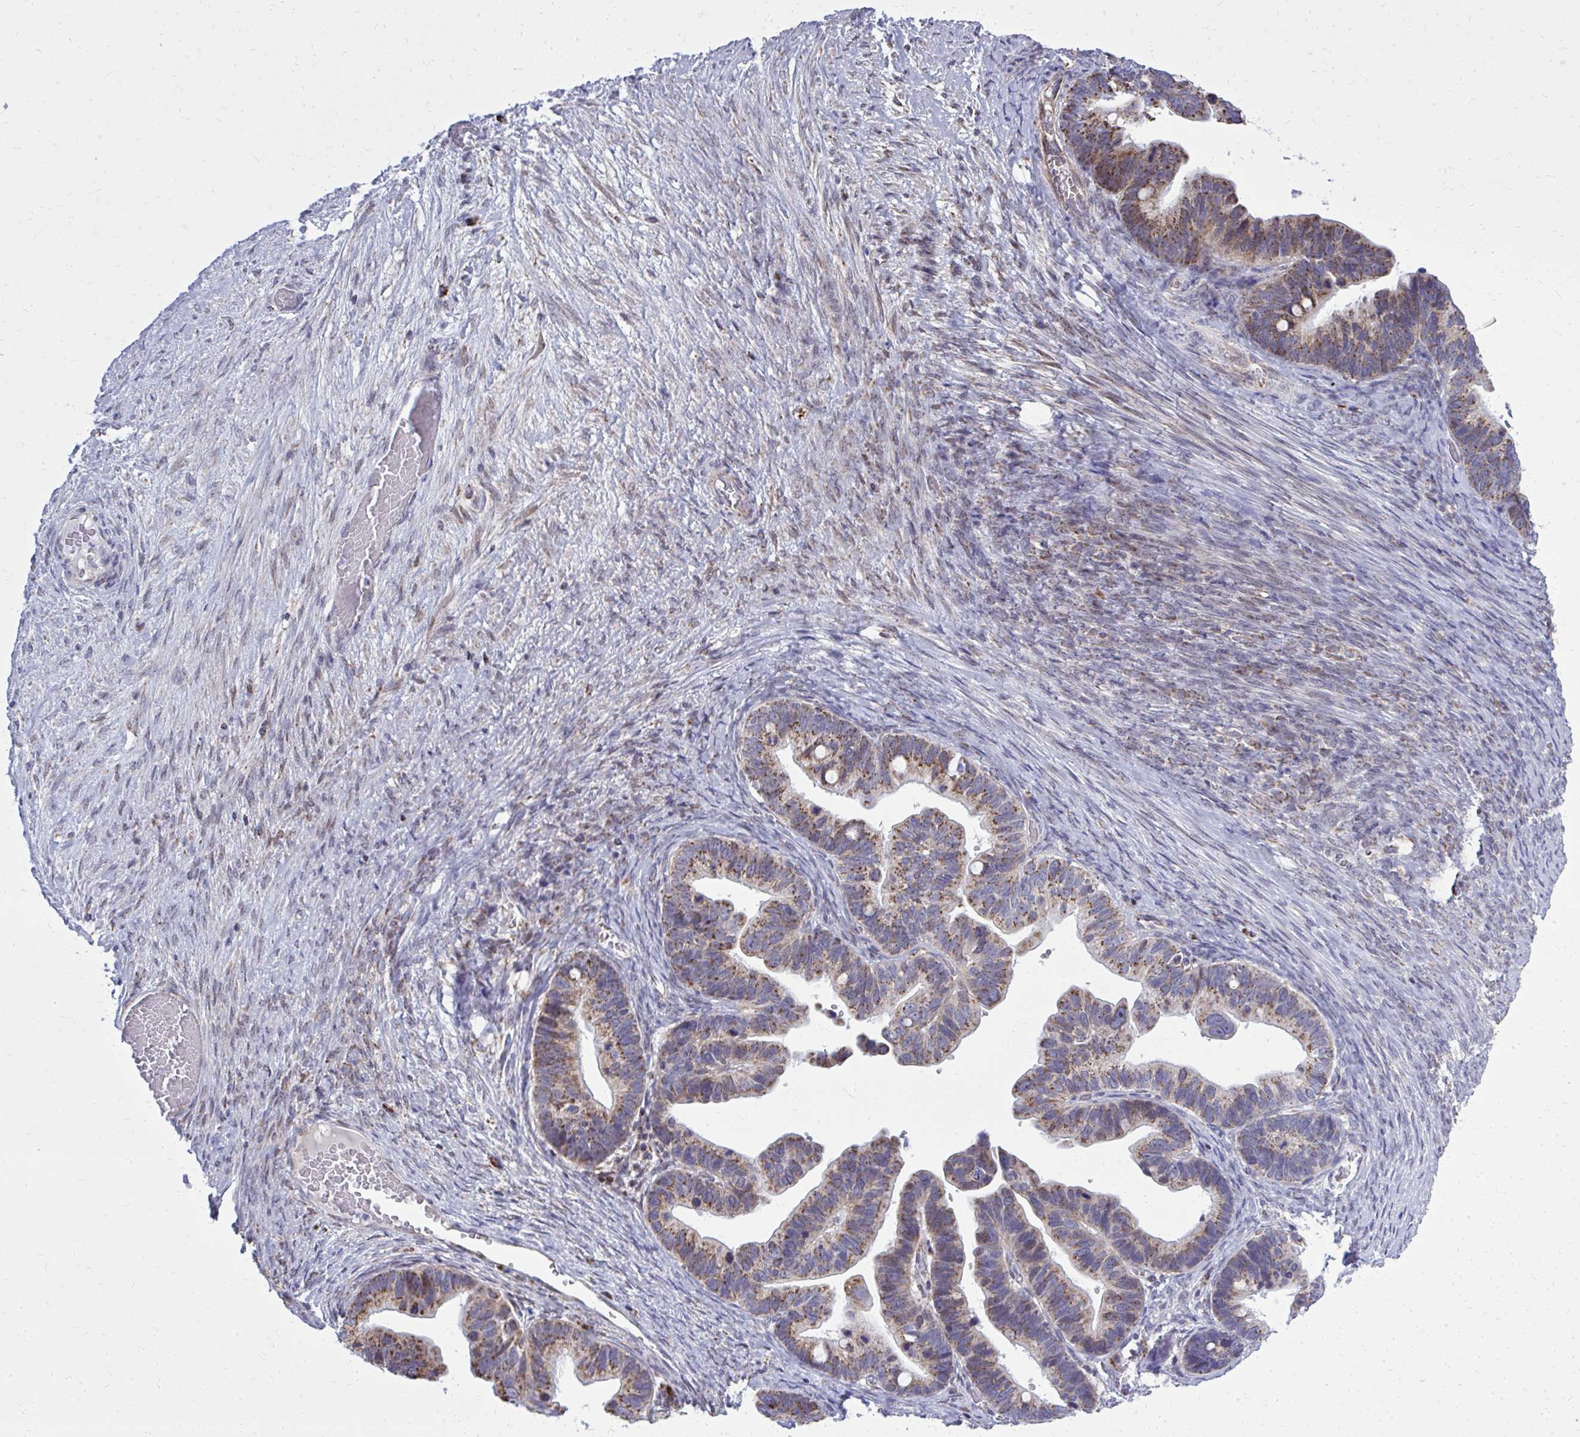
{"staining": {"intensity": "moderate", "quantity": ">75%", "location": "cytoplasmic/membranous"}, "tissue": "ovarian cancer", "cell_type": "Tumor cells", "image_type": "cancer", "snomed": [{"axis": "morphology", "description": "Cystadenocarcinoma, serous, NOS"}, {"axis": "topography", "description": "Ovary"}], "caption": "The immunohistochemical stain highlights moderate cytoplasmic/membranous expression in tumor cells of ovarian cancer tissue.", "gene": "ZNF362", "patient": {"sex": "female", "age": 56}}